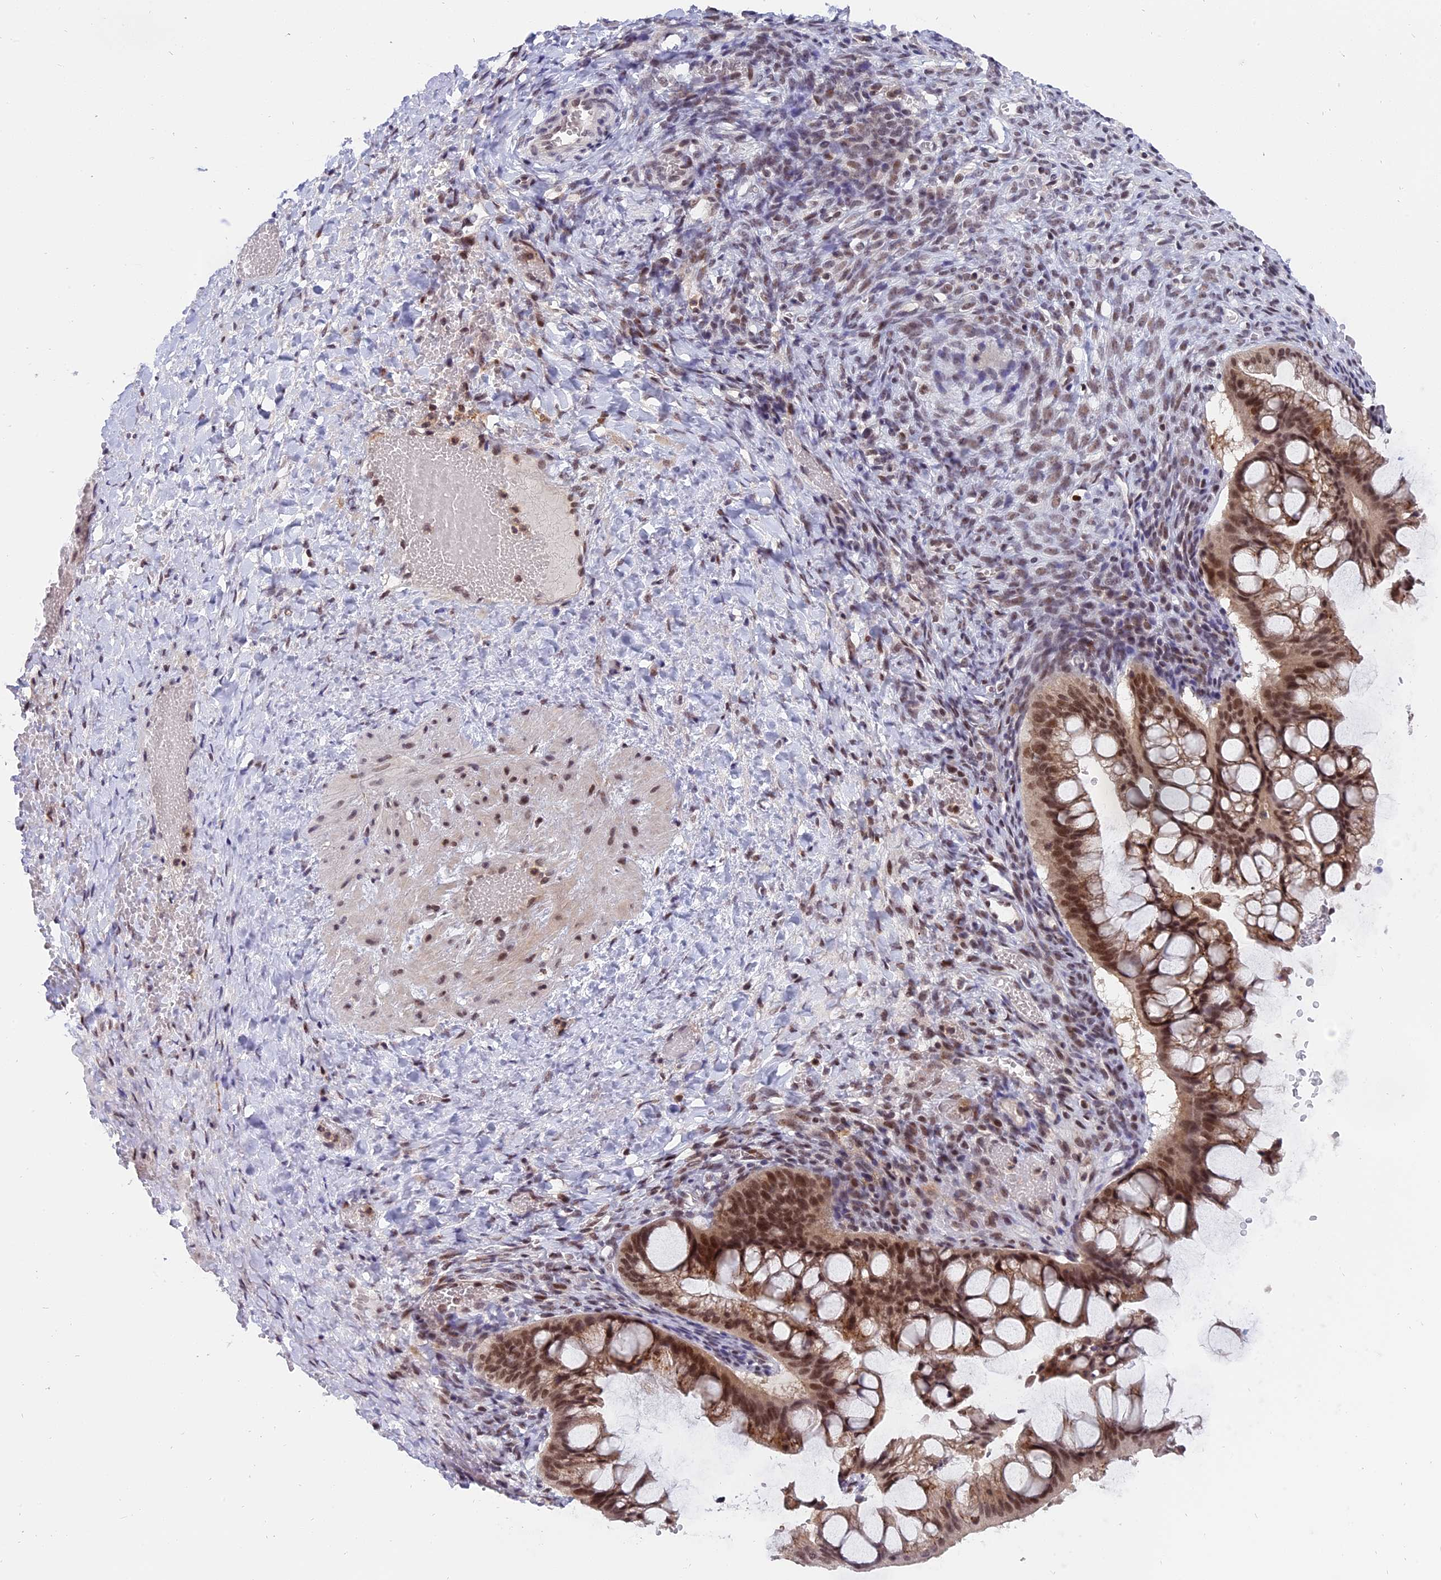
{"staining": {"intensity": "moderate", "quantity": ">75%", "location": "nuclear"}, "tissue": "ovarian cancer", "cell_type": "Tumor cells", "image_type": "cancer", "snomed": [{"axis": "morphology", "description": "Cystadenocarcinoma, mucinous, NOS"}, {"axis": "topography", "description": "Ovary"}], "caption": "Immunohistochemistry of ovarian cancer (mucinous cystadenocarcinoma) shows medium levels of moderate nuclear expression in about >75% of tumor cells.", "gene": "TADA3", "patient": {"sex": "female", "age": 73}}